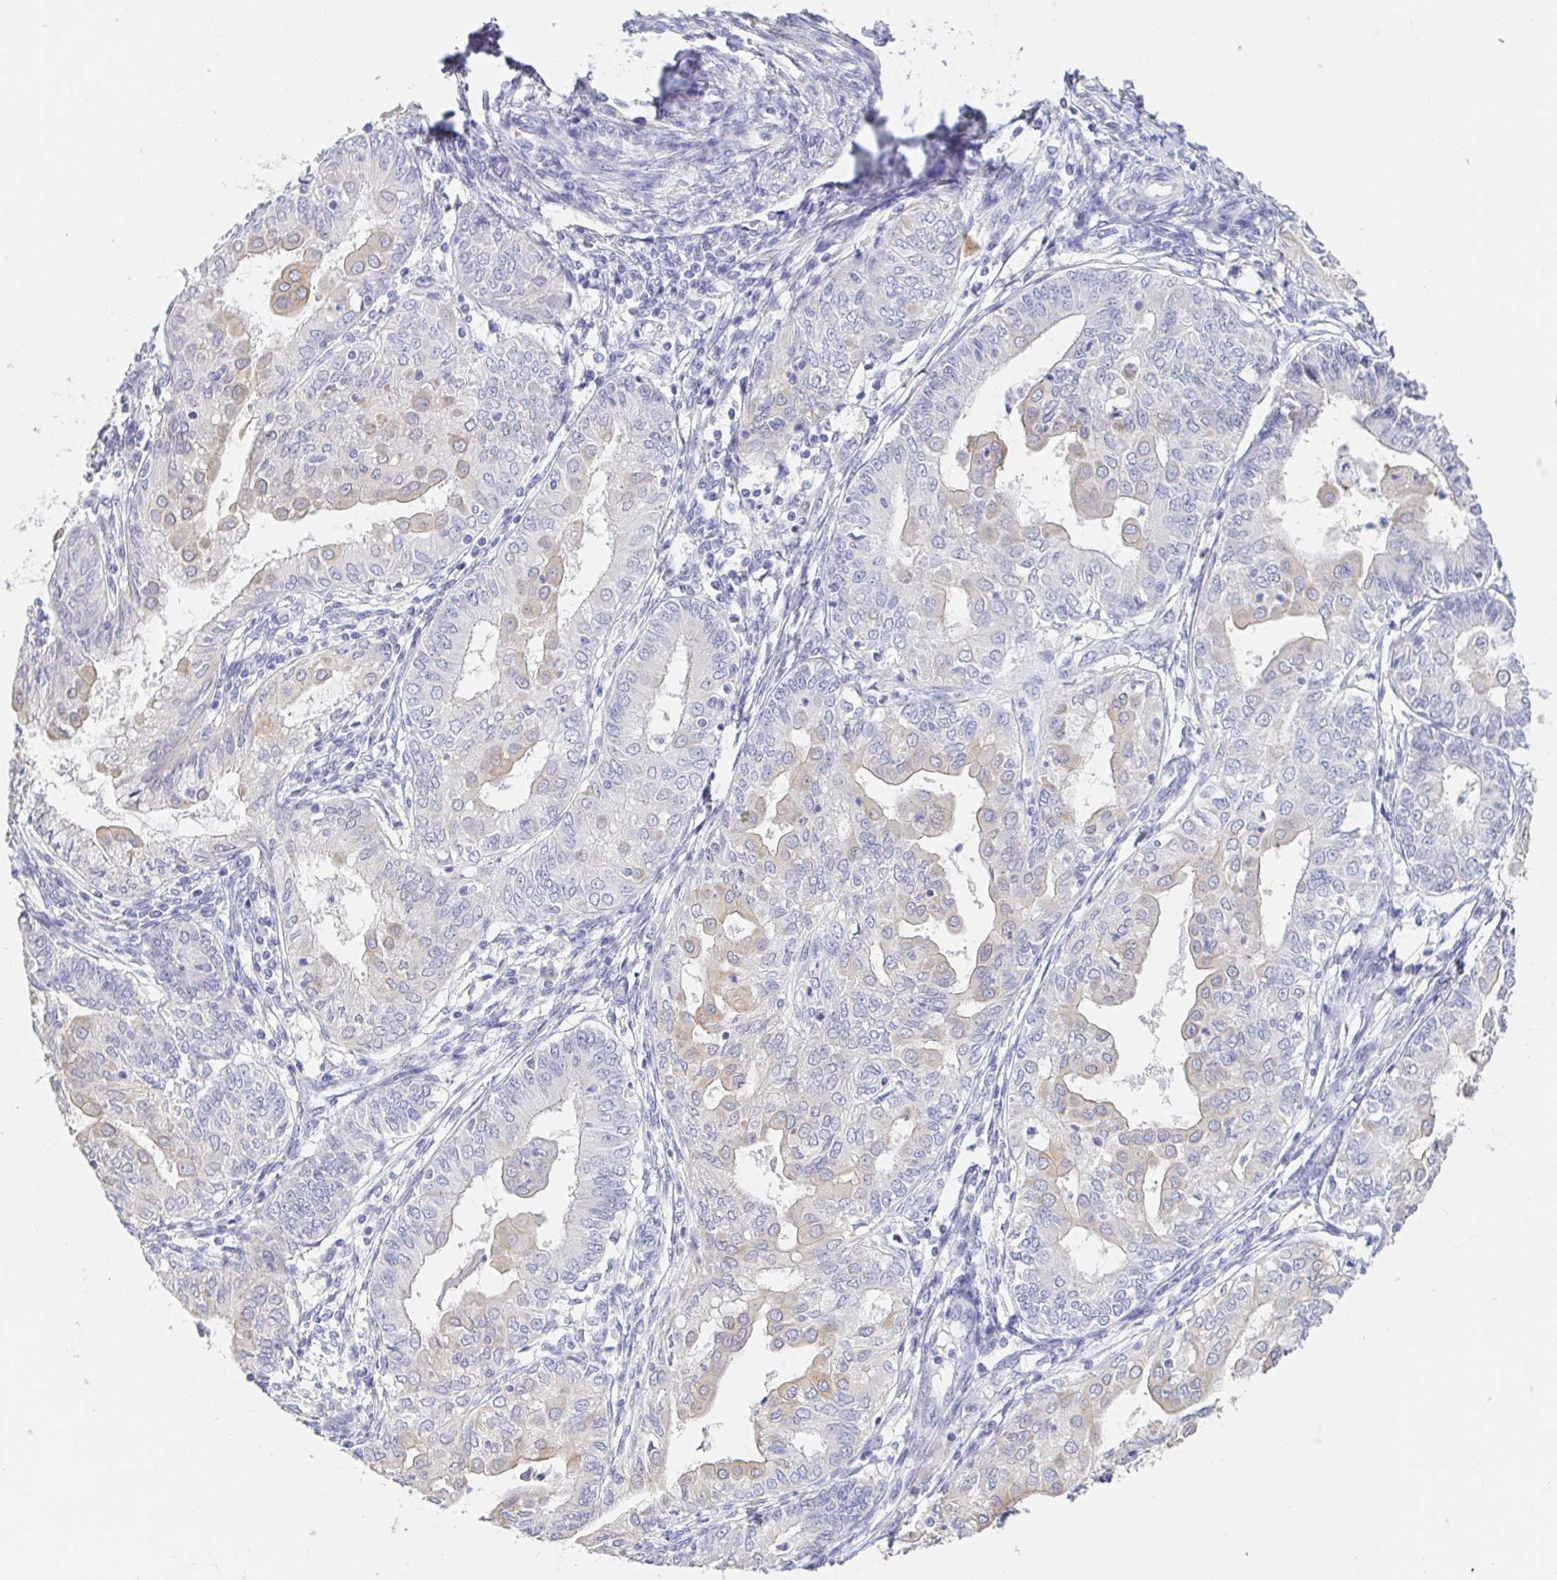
{"staining": {"intensity": "weak", "quantity": "<25%", "location": "cytoplasmic/membranous"}, "tissue": "endometrial cancer", "cell_type": "Tumor cells", "image_type": "cancer", "snomed": [{"axis": "morphology", "description": "Adenocarcinoma, NOS"}, {"axis": "topography", "description": "Endometrium"}], "caption": "Immunohistochemistry (IHC) histopathology image of neoplastic tissue: endometrial adenocarcinoma stained with DAB (3,3'-diaminobenzidine) reveals no significant protein staining in tumor cells.", "gene": "FABP3", "patient": {"sex": "female", "age": 68}}